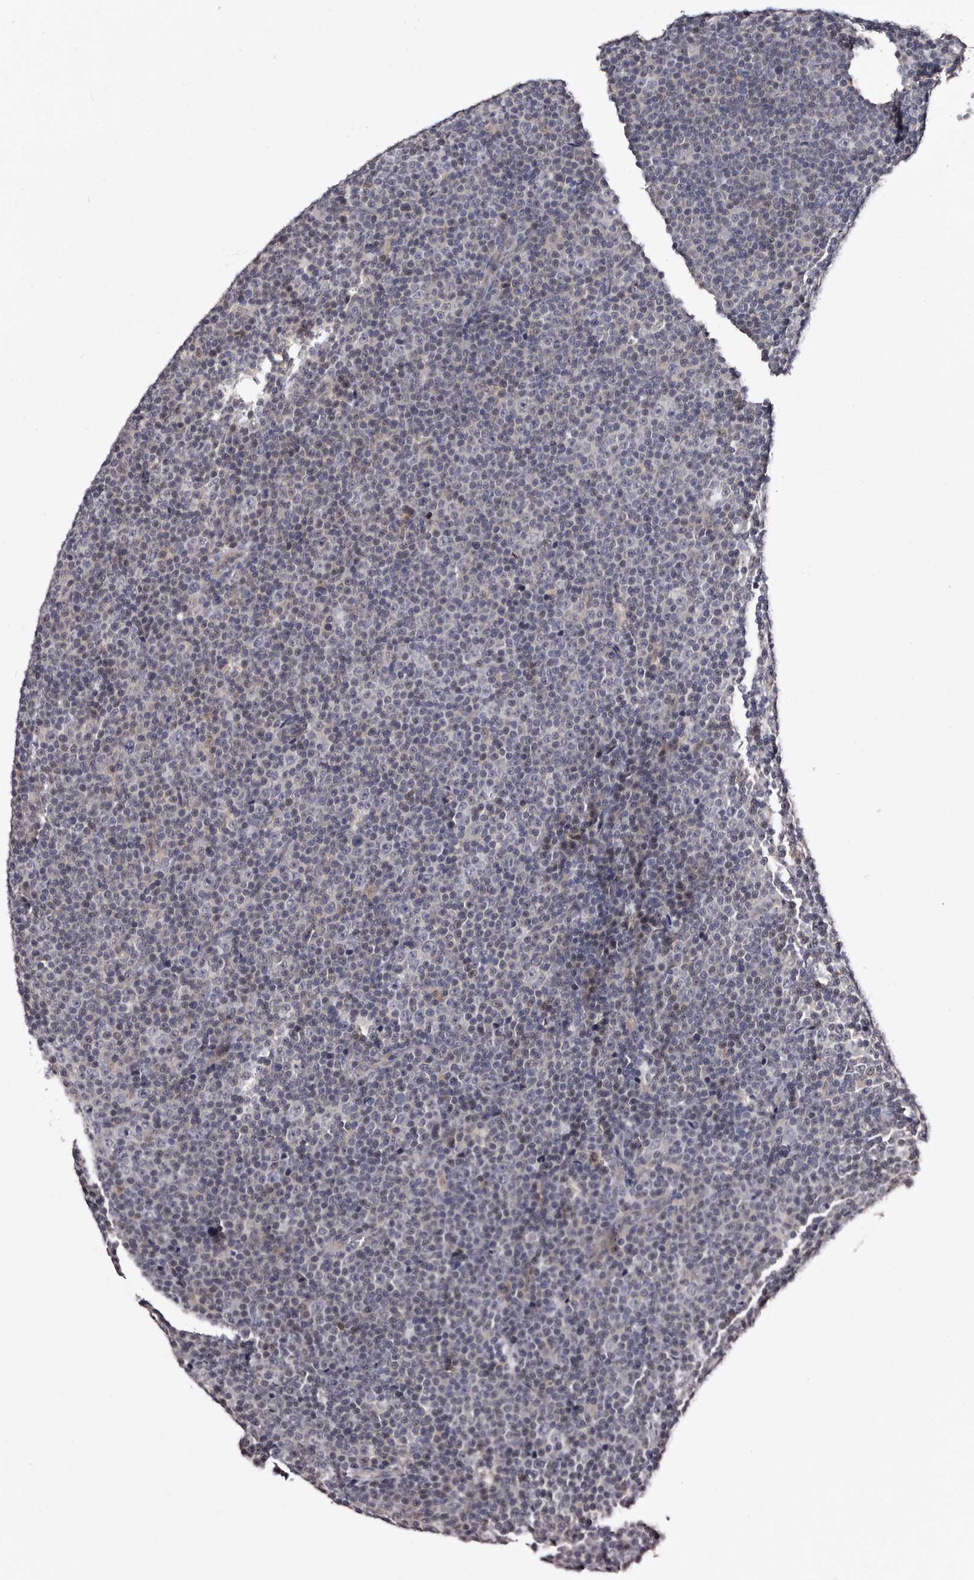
{"staining": {"intensity": "negative", "quantity": "none", "location": "none"}, "tissue": "lymphoma", "cell_type": "Tumor cells", "image_type": "cancer", "snomed": [{"axis": "morphology", "description": "Malignant lymphoma, non-Hodgkin's type, Low grade"}, {"axis": "topography", "description": "Lymph node"}], "caption": "Malignant lymphoma, non-Hodgkin's type (low-grade) stained for a protein using immunohistochemistry (IHC) reveals no positivity tumor cells.", "gene": "LANCL2", "patient": {"sex": "female", "age": 67}}